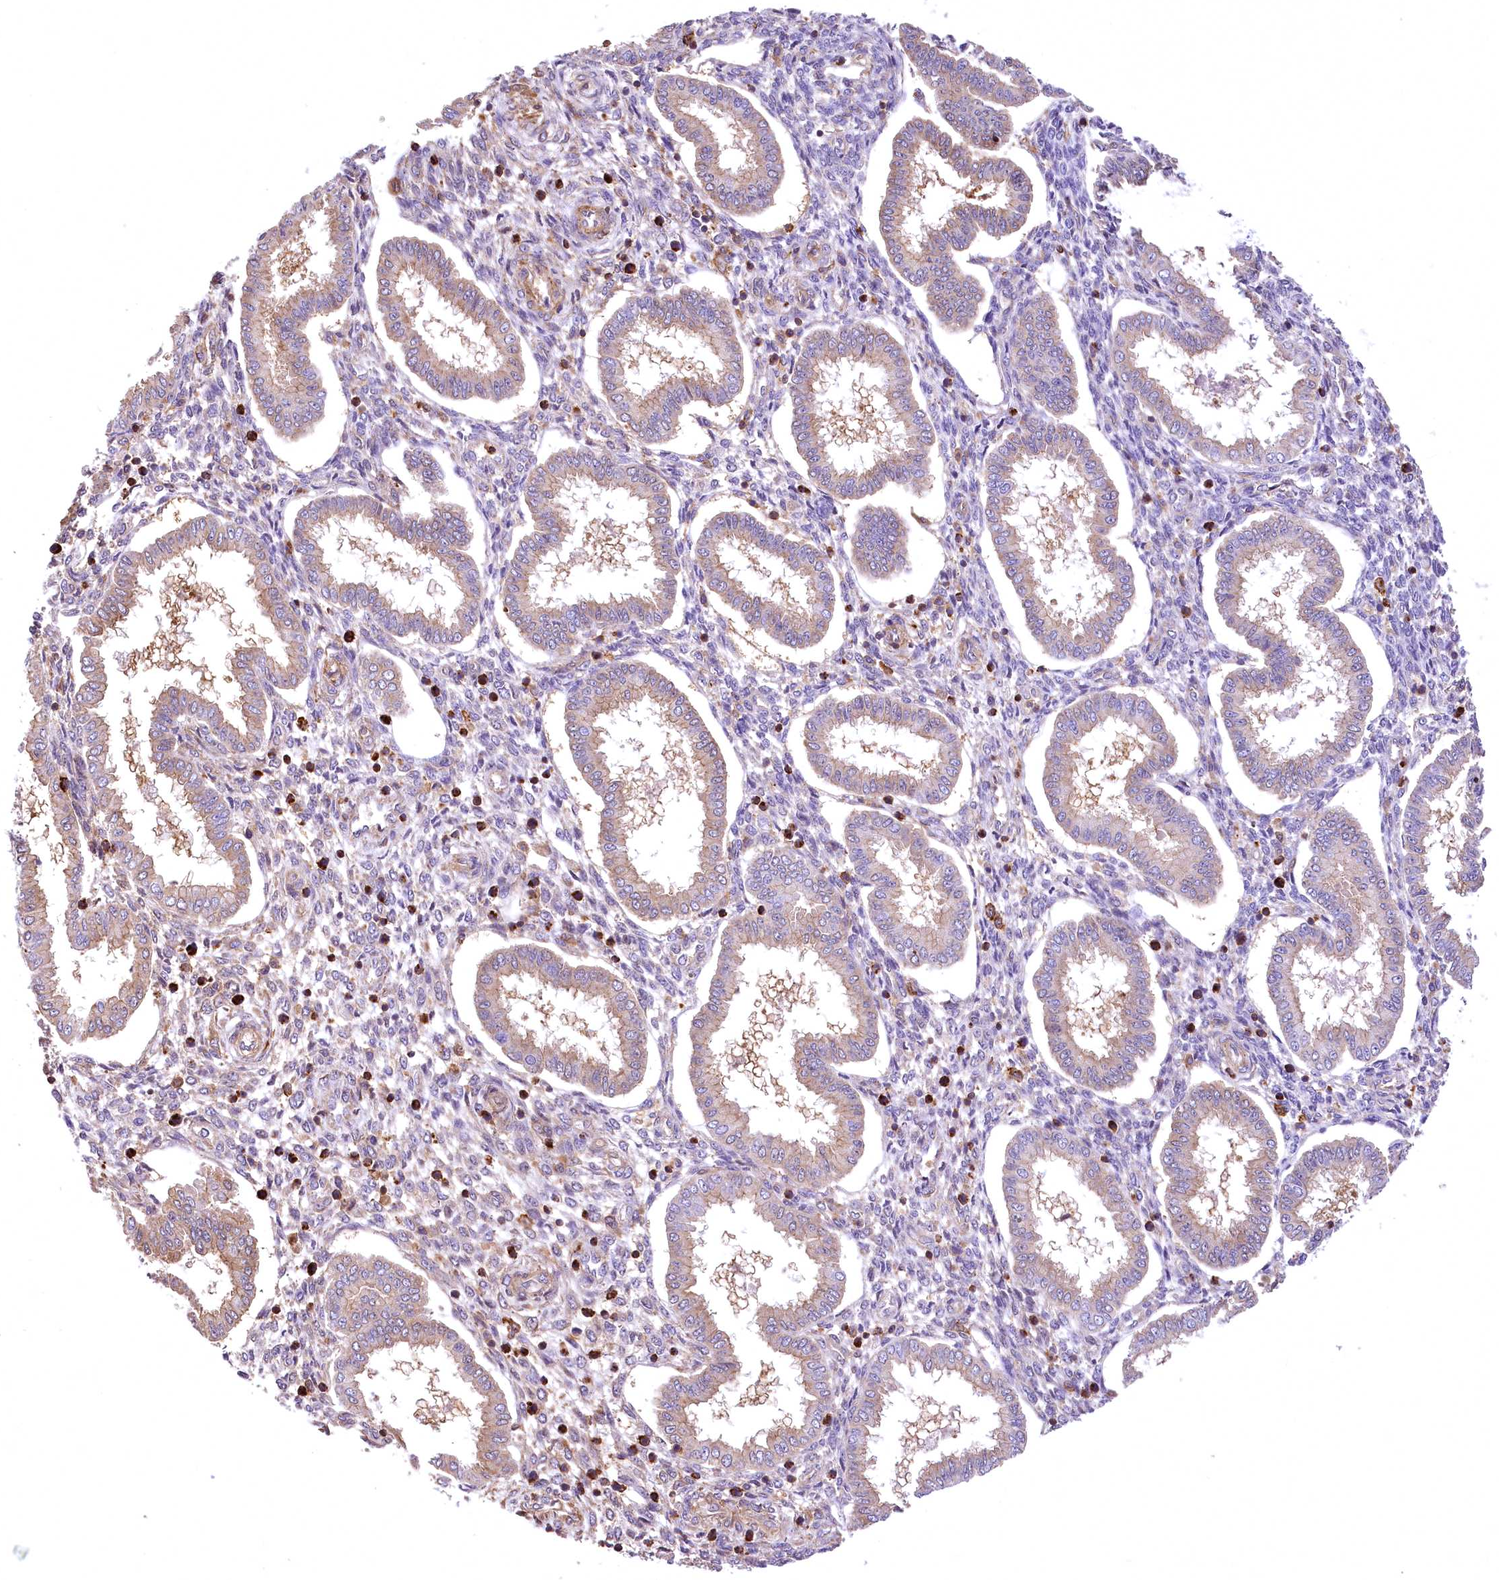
{"staining": {"intensity": "weak", "quantity": "<25%", "location": "cytoplasmic/membranous"}, "tissue": "endometrium", "cell_type": "Cells in endometrial stroma", "image_type": "normal", "snomed": [{"axis": "morphology", "description": "Normal tissue, NOS"}, {"axis": "topography", "description": "Endometrium"}], "caption": "There is no significant staining in cells in endometrial stroma of endometrium. (DAB (3,3'-diaminobenzidine) IHC, high magnification).", "gene": "DPP3", "patient": {"sex": "female", "age": 24}}